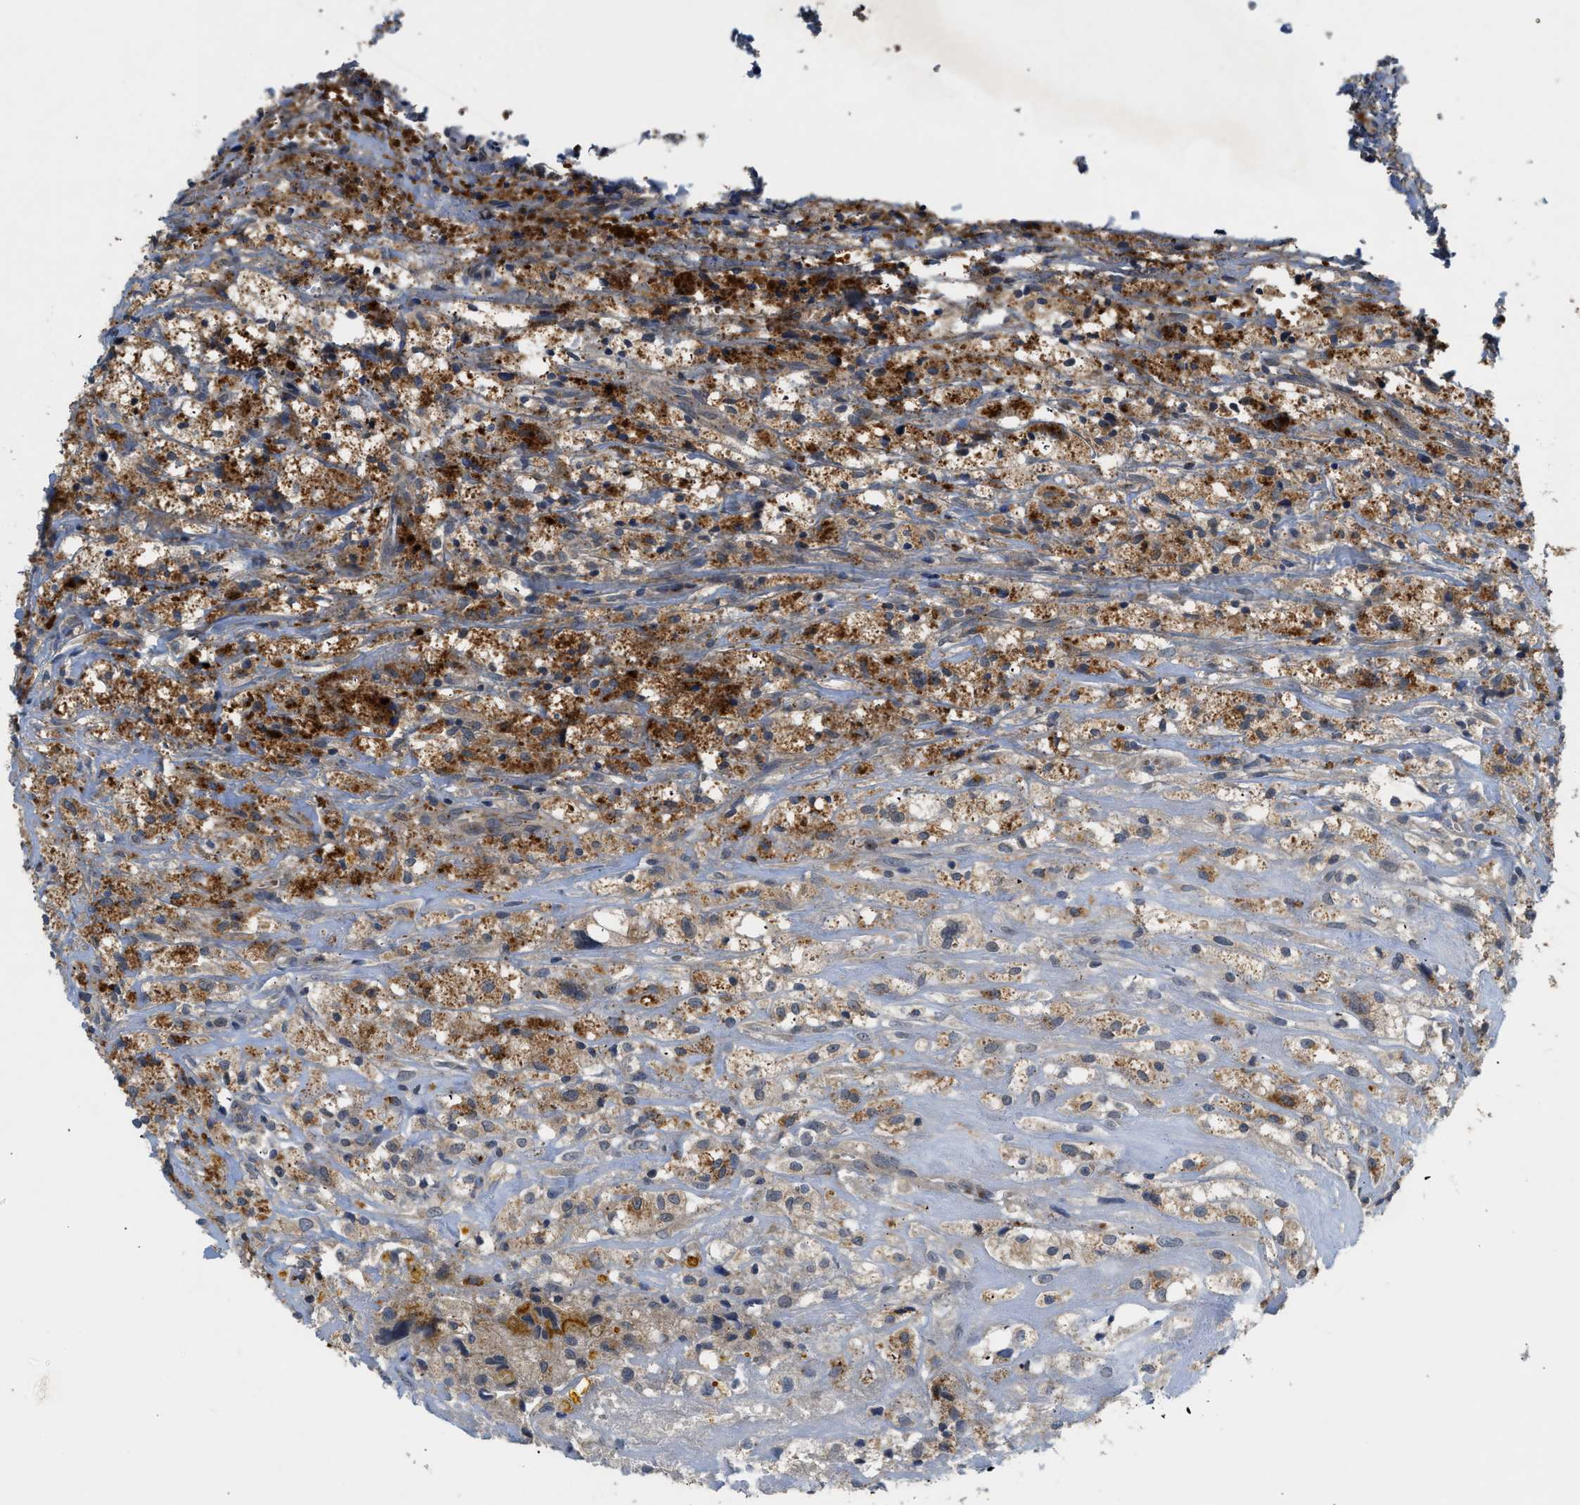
{"staining": {"intensity": "moderate", "quantity": ">75%", "location": "cytoplasmic/membranous"}, "tissue": "testis cancer", "cell_type": "Tumor cells", "image_type": "cancer", "snomed": [{"axis": "morphology", "description": "Carcinoma, Embryonal, NOS"}, {"axis": "topography", "description": "Testis"}], "caption": "Testis embryonal carcinoma stained with a protein marker shows moderate staining in tumor cells.", "gene": "PDE7A", "patient": {"sex": "male", "age": 2}}